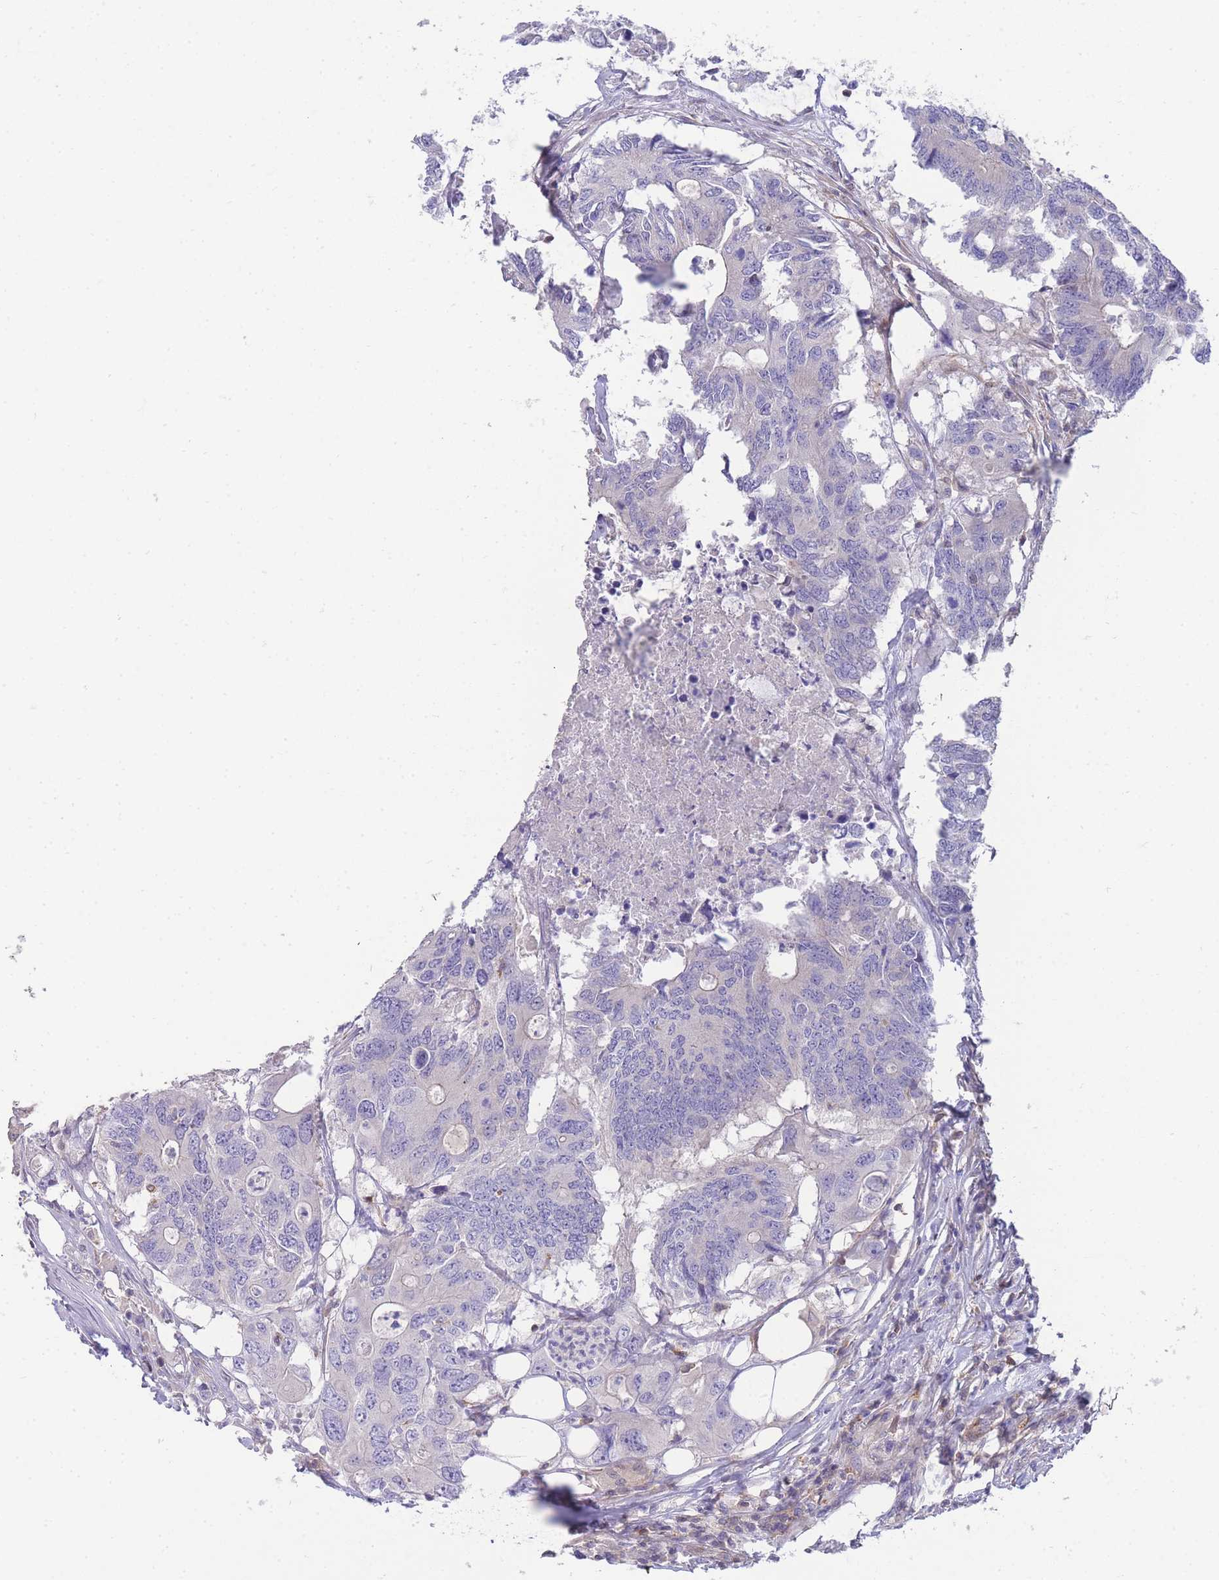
{"staining": {"intensity": "negative", "quantity": "none", "location": "none"}, "tissue": "colorectal cancer", "cell_type": "Tumor cells", "image_type": "cancer", "snomed": [{"axis": "morphology", "description": "Adenocarcinoma, NOS"}, {"axis": "topography", "description": "Colon"}], "caption": "Colorectal adenocarcinoma was stained to show a protein in brown. There is no significant staining in tumor cells.", "gene": "FBN3", "patient": {"sex": "male", "age": 71}}